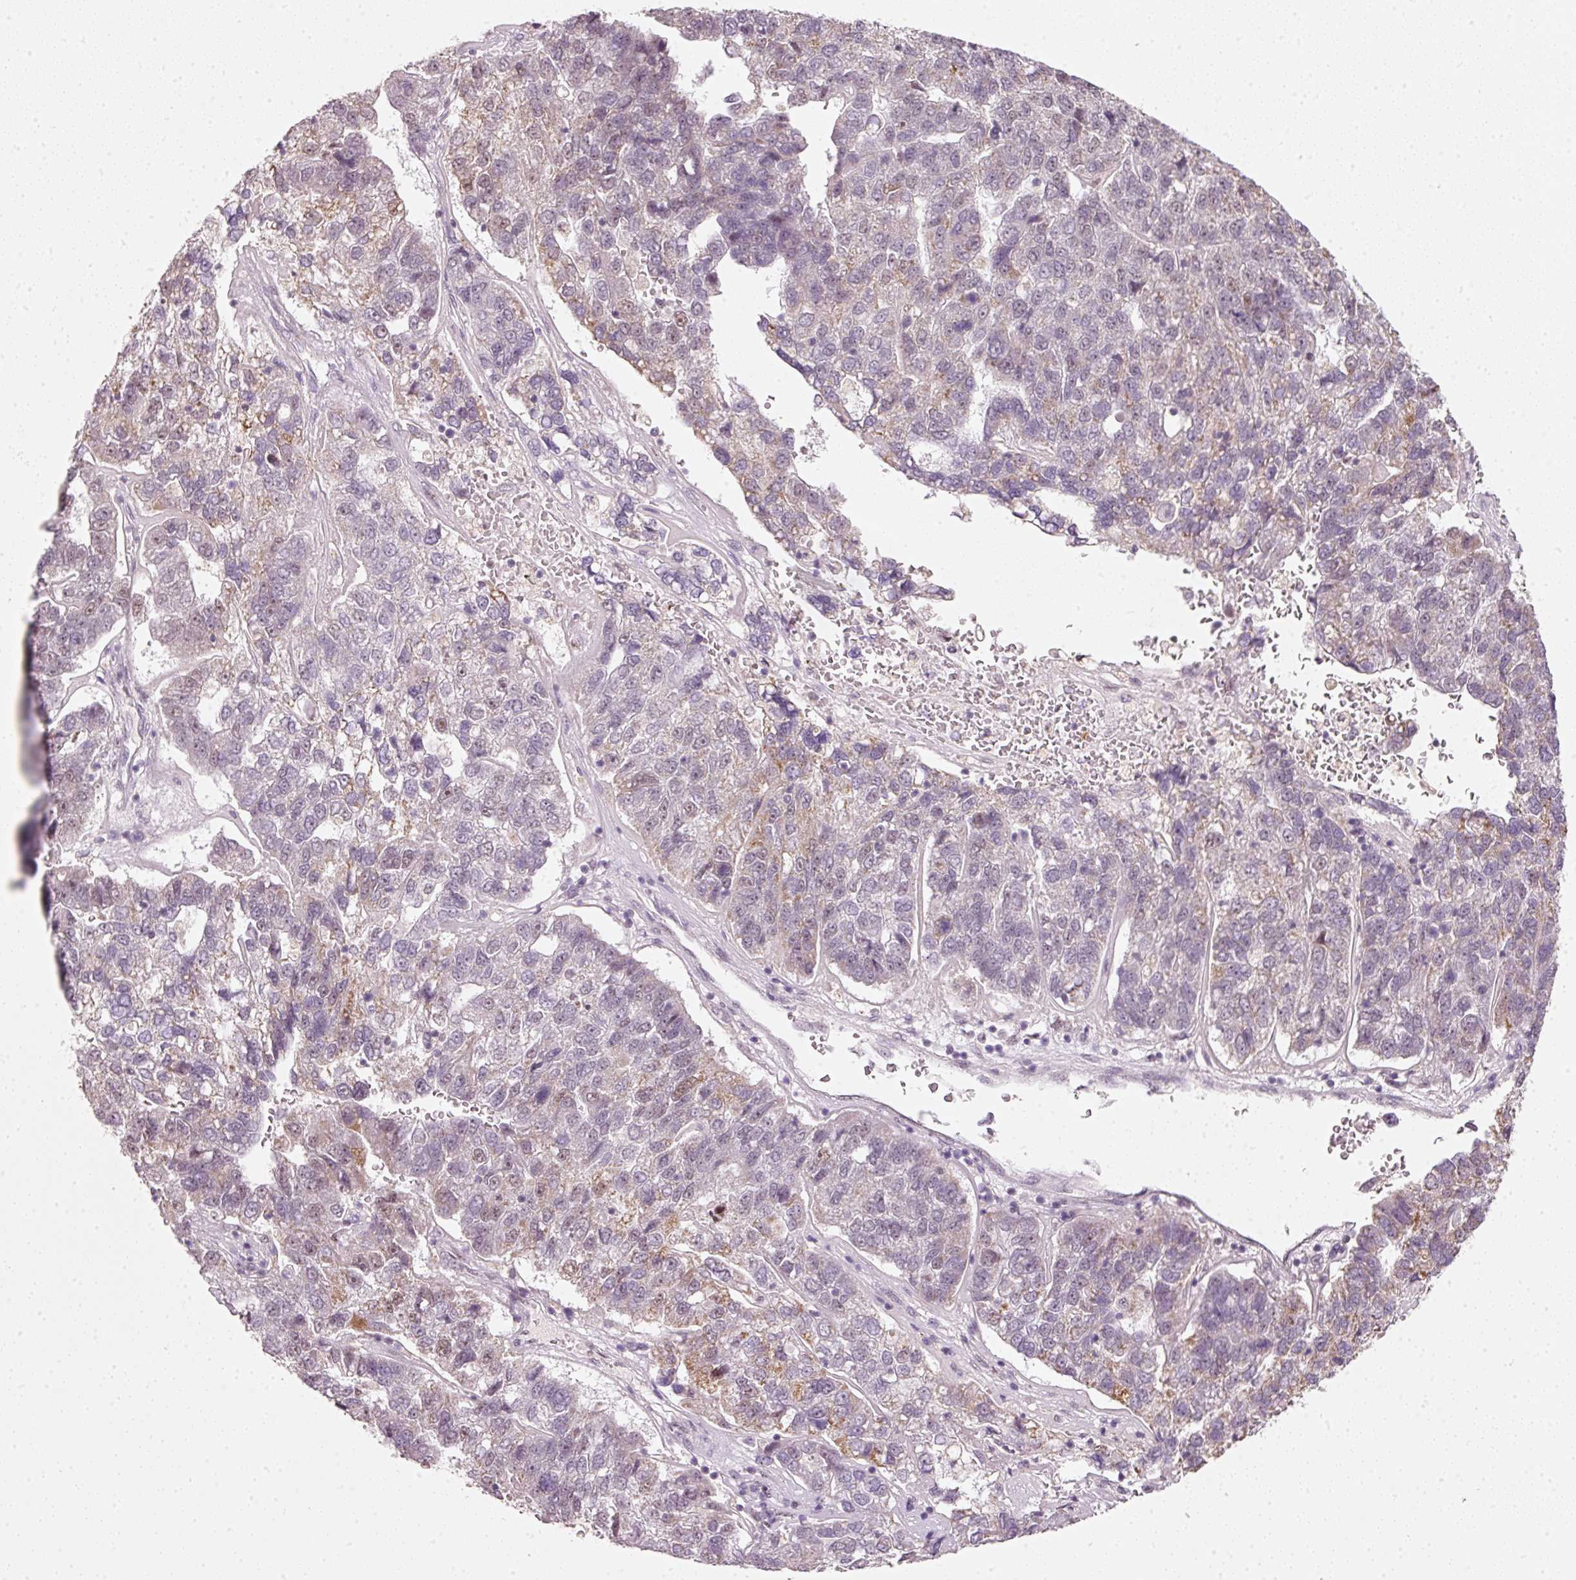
{"staining": {"intensity": "negative", "quantity": "none", "location": "none"}, "tissue": "pancreatic cancer", "cell_type": "Tumor cells", "image_type": "cancer", "snomed": [{"axis": "morphology", "description": "Adenocarcinoma, NOS"}, {"axis": "topography", "description": "Pancreas"}], "caption": "Immunohistochemistry image of human pancreatic cancer (adenocarcinoma) stained for a protein (brown), which displays no expression in tumor cells.", "gene": "FSTL3", "patient": {"sex": "female", "age": 61}}